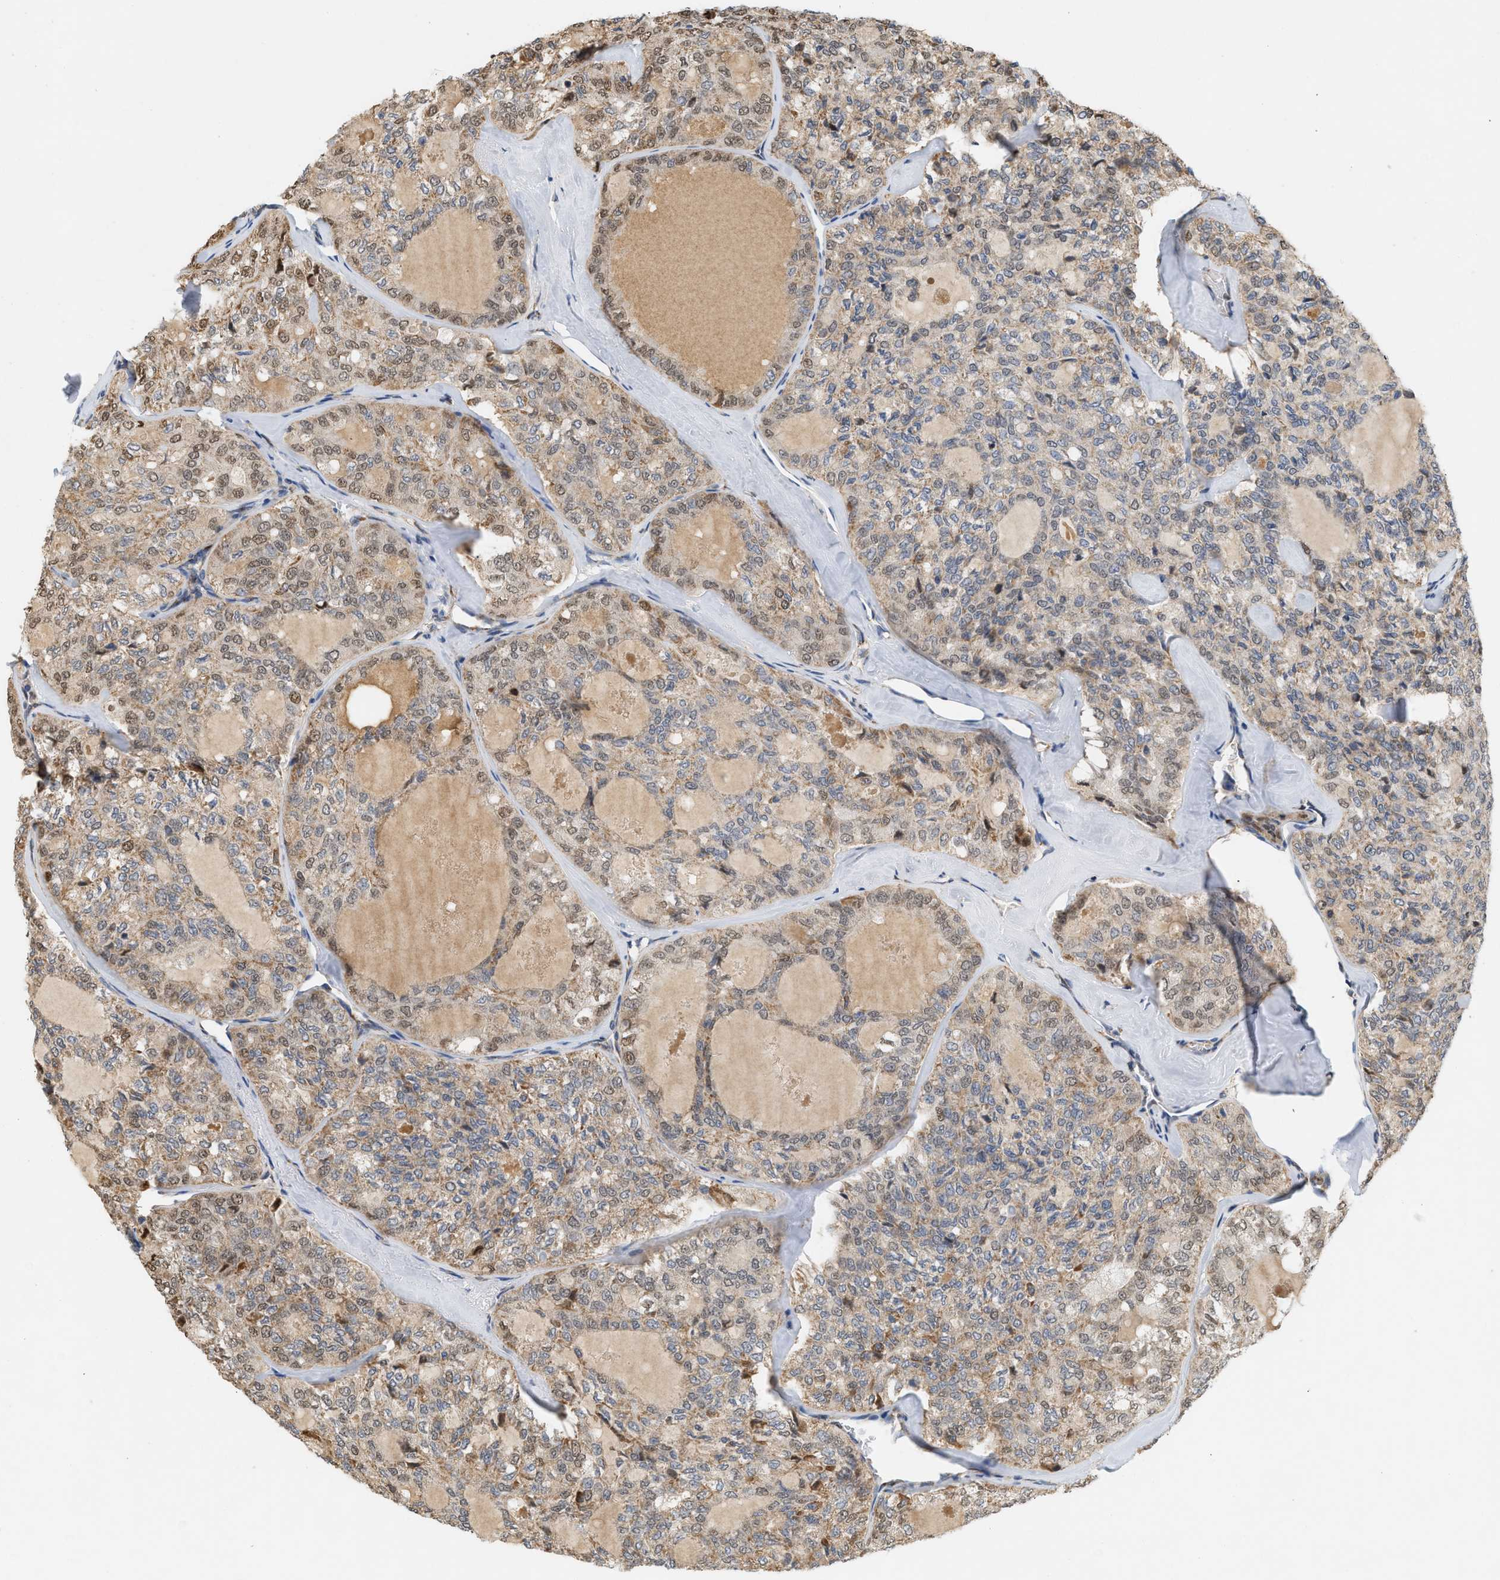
{"staining": {"intensity": "moderate", "quantity": ">75%", "location": "cytoplasmic/membranous"}, "tissue": "thyroid cancer", "cell_type": "Tumor cells", "image_type": "cancer", "snomed": [{"axis": "morphology", "description": "Follicular adenoma carcinoma, NOS"}, {"axis": "topography", "description": "Thyroid gland"}], "caption": "Immunohistochemical staining of thyroid cancer (follicular adenoma carcinoma) demonstrates medium levels of moderate cytoplasmic/membranous staining in about >75% of tumor cells. Using DAB (3,3'-diaminobenzidine) (brown) and hematoxylin (blue) stains, captured at high magnification using brightfield microscopy.", "gene": "MCU", "patient": {"sex": "male", "age": 75}}